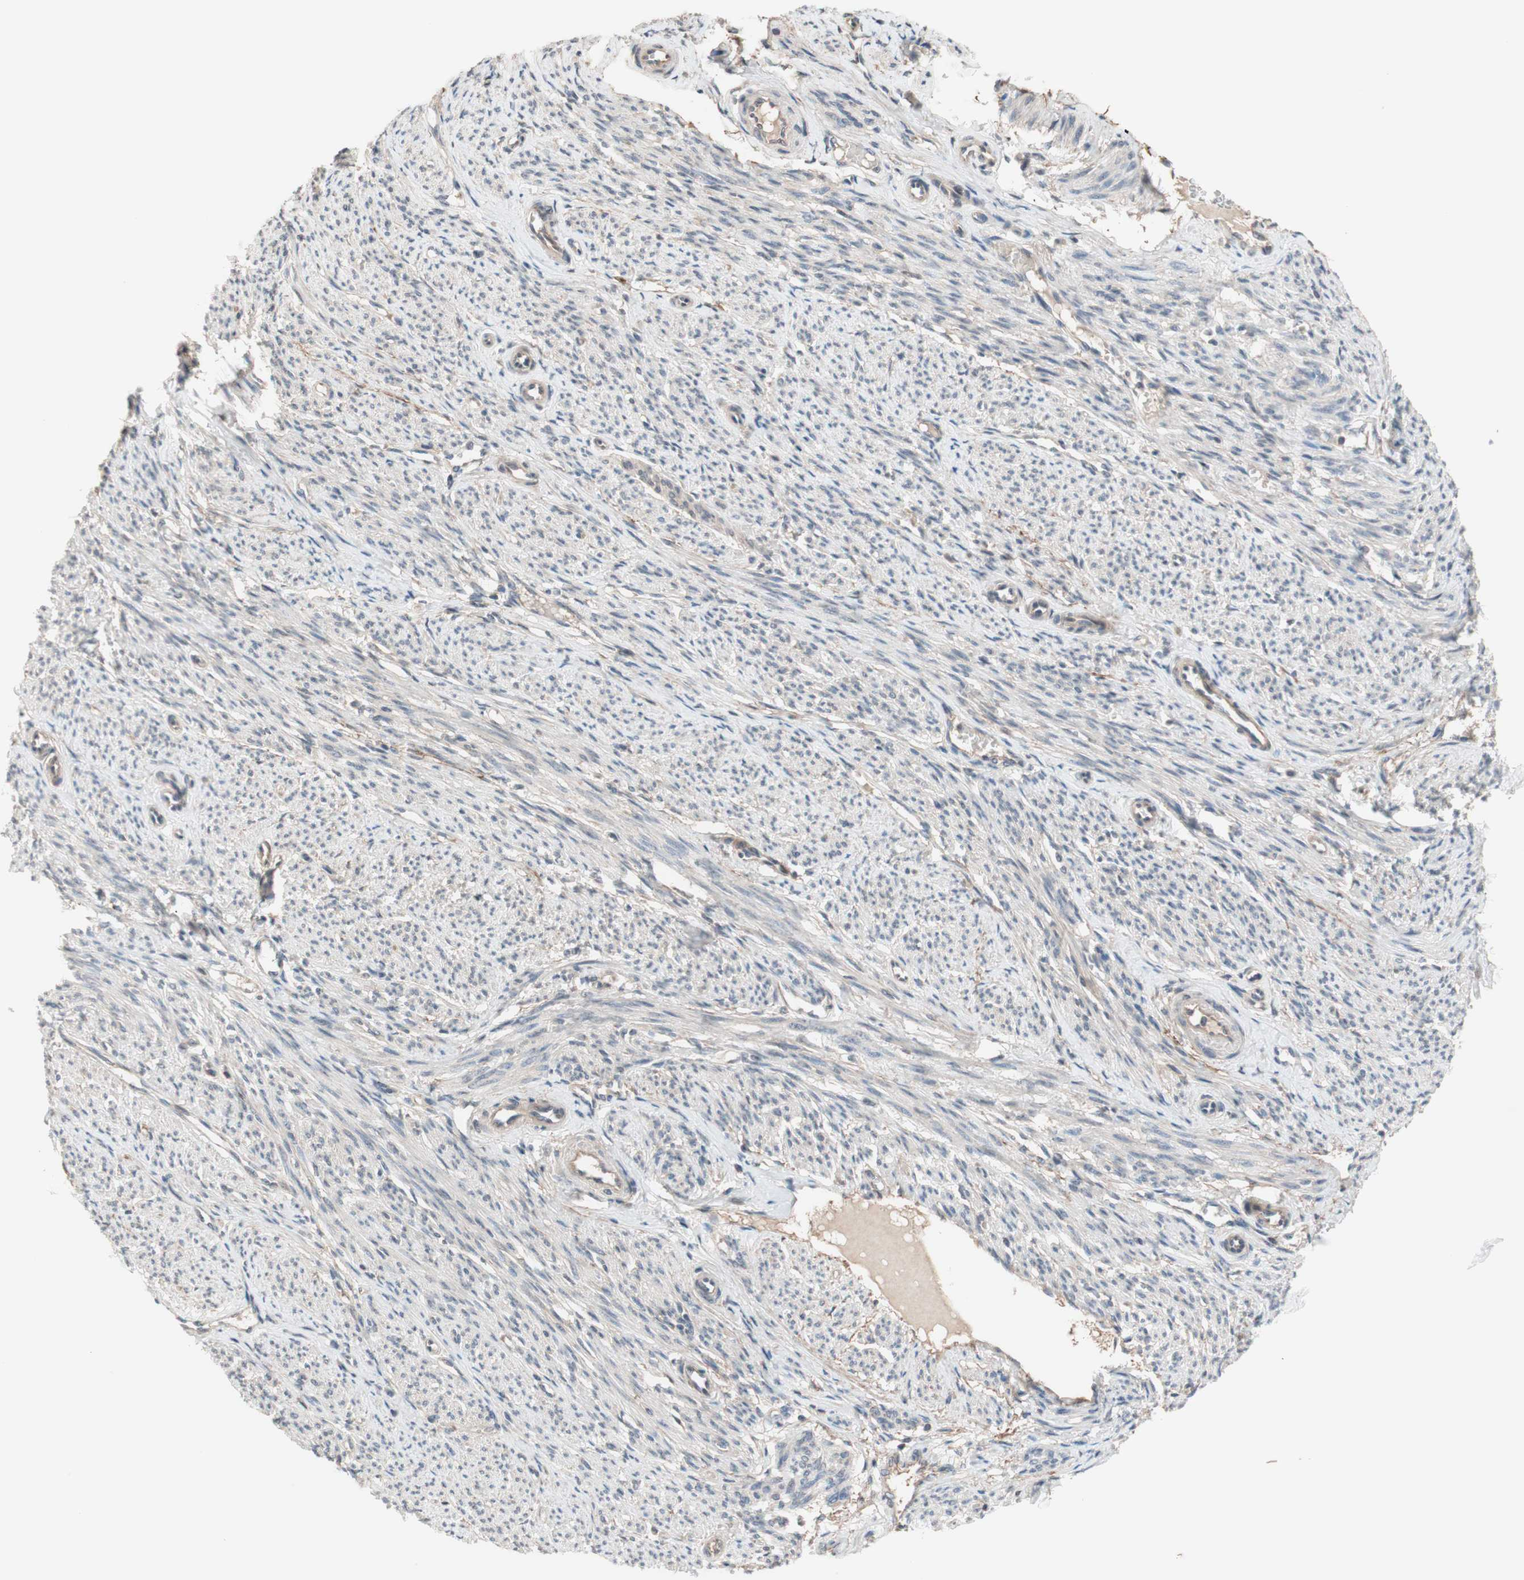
{"staining": {"intensity": "weak", "quantity": "<25%", "location": "cytoplasmic/membranous"}, "tissue": "smooth muscle", "cell_type": "Smooth muscle cells", "image_type": "normal", "snomed": [{"axis": "morphology", "description": "Normal tissue, NOS"}, {"axis": "topography", "description": "Smooth muscle"}], "caption": "DAB immunohistochemical staining of benign human smooth muscle reveals no significant staining in smooth muscle cells.", "gene": "CD55", "patient": {"sex": "female", "age": 65}}